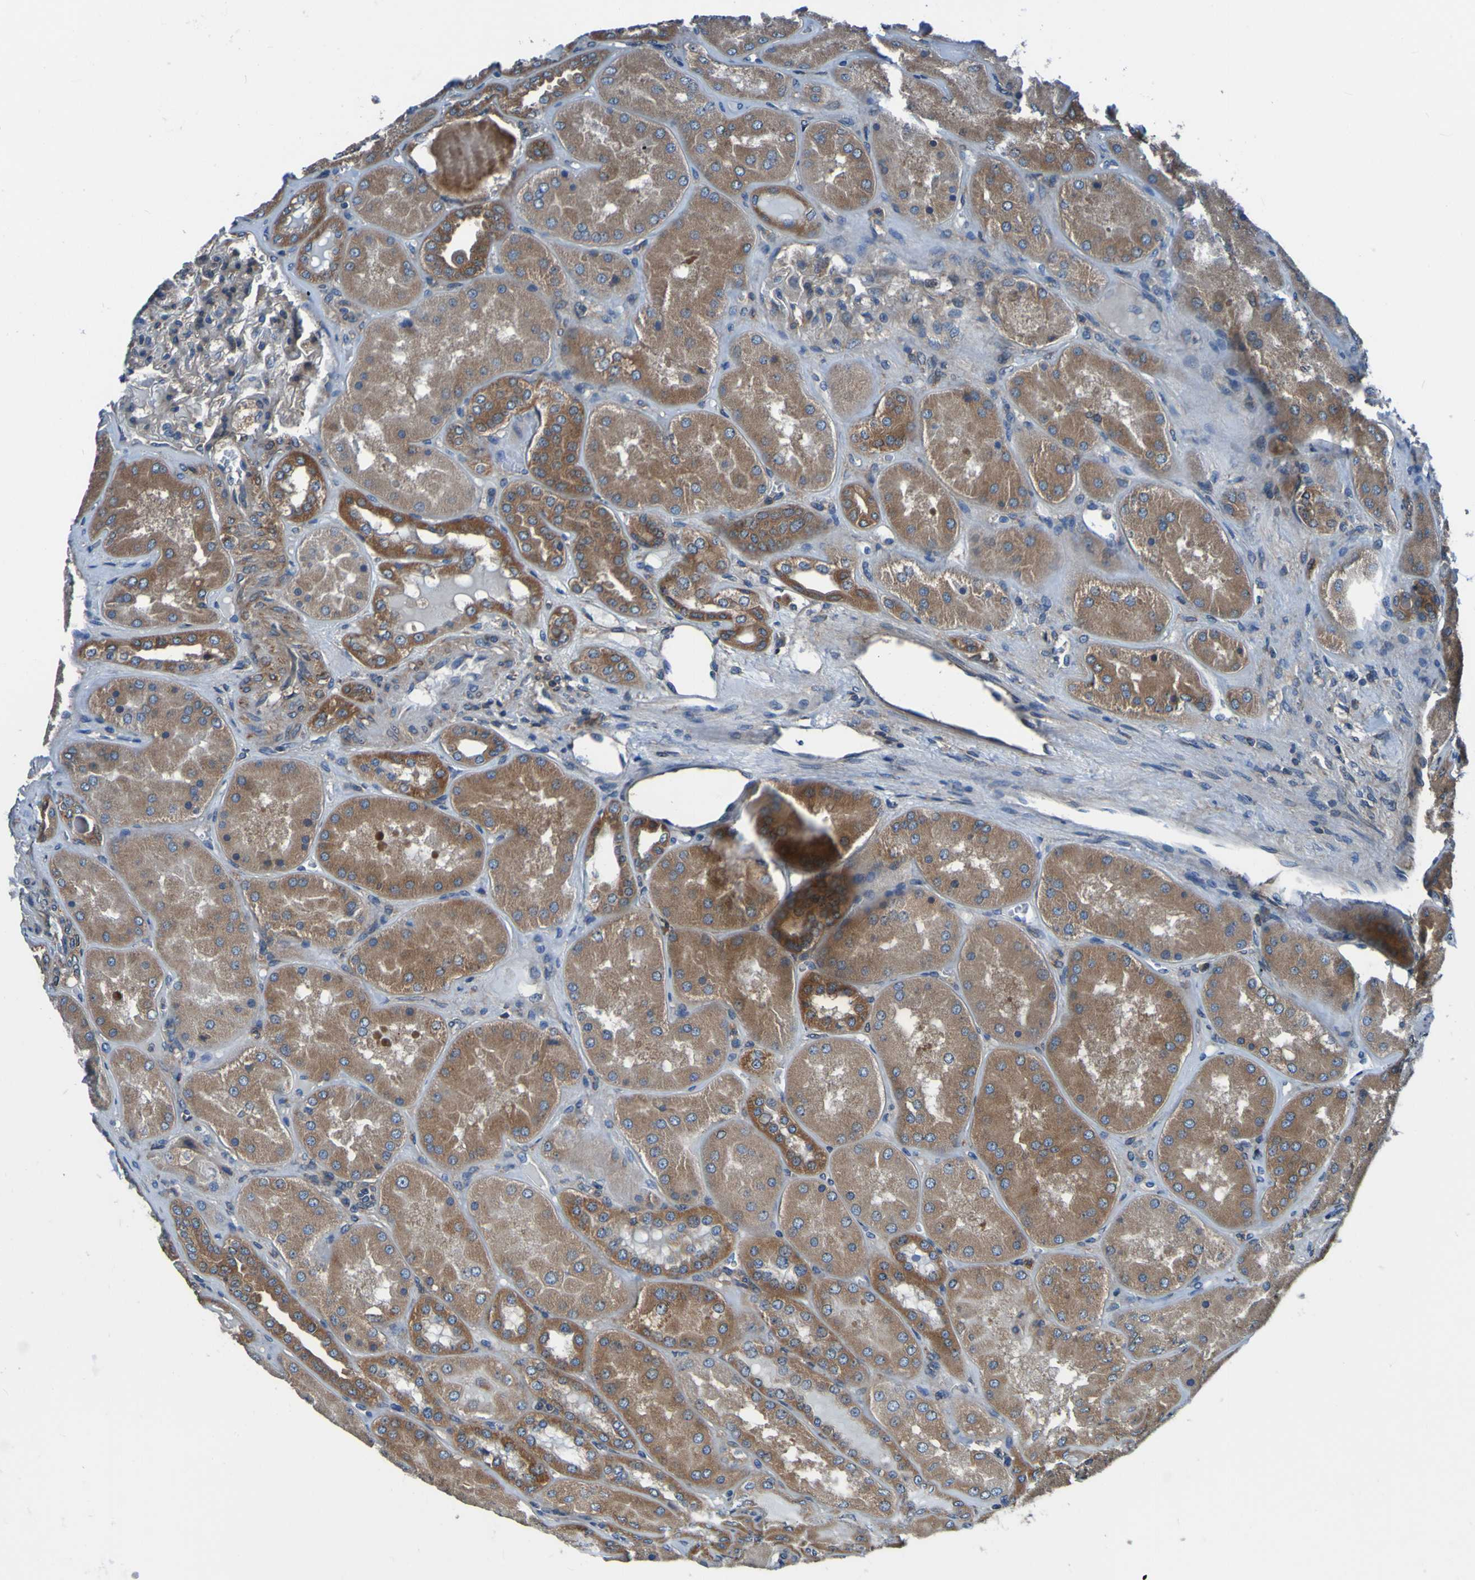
{"staining": {"intensity": "weak", "quantity": ">75%", "location": "cytoplasmic/membranous"}, "tissue": "kidney", "cell_type": "Cells in glomeruli", "image_type": "normal", "snomed": [{"axis": "morphology", "description": "Normal tissue, NOS"}, {"axis": "topography", "description": "Kidney"}], "caption": "Cells in glomeruli show low levels of weak cytoplasmic/membranous staining in approximately >75% of cells in unremarkable kidney.", "gene": "RAB5B", "patient": {"sex": "female", "age": 56}}